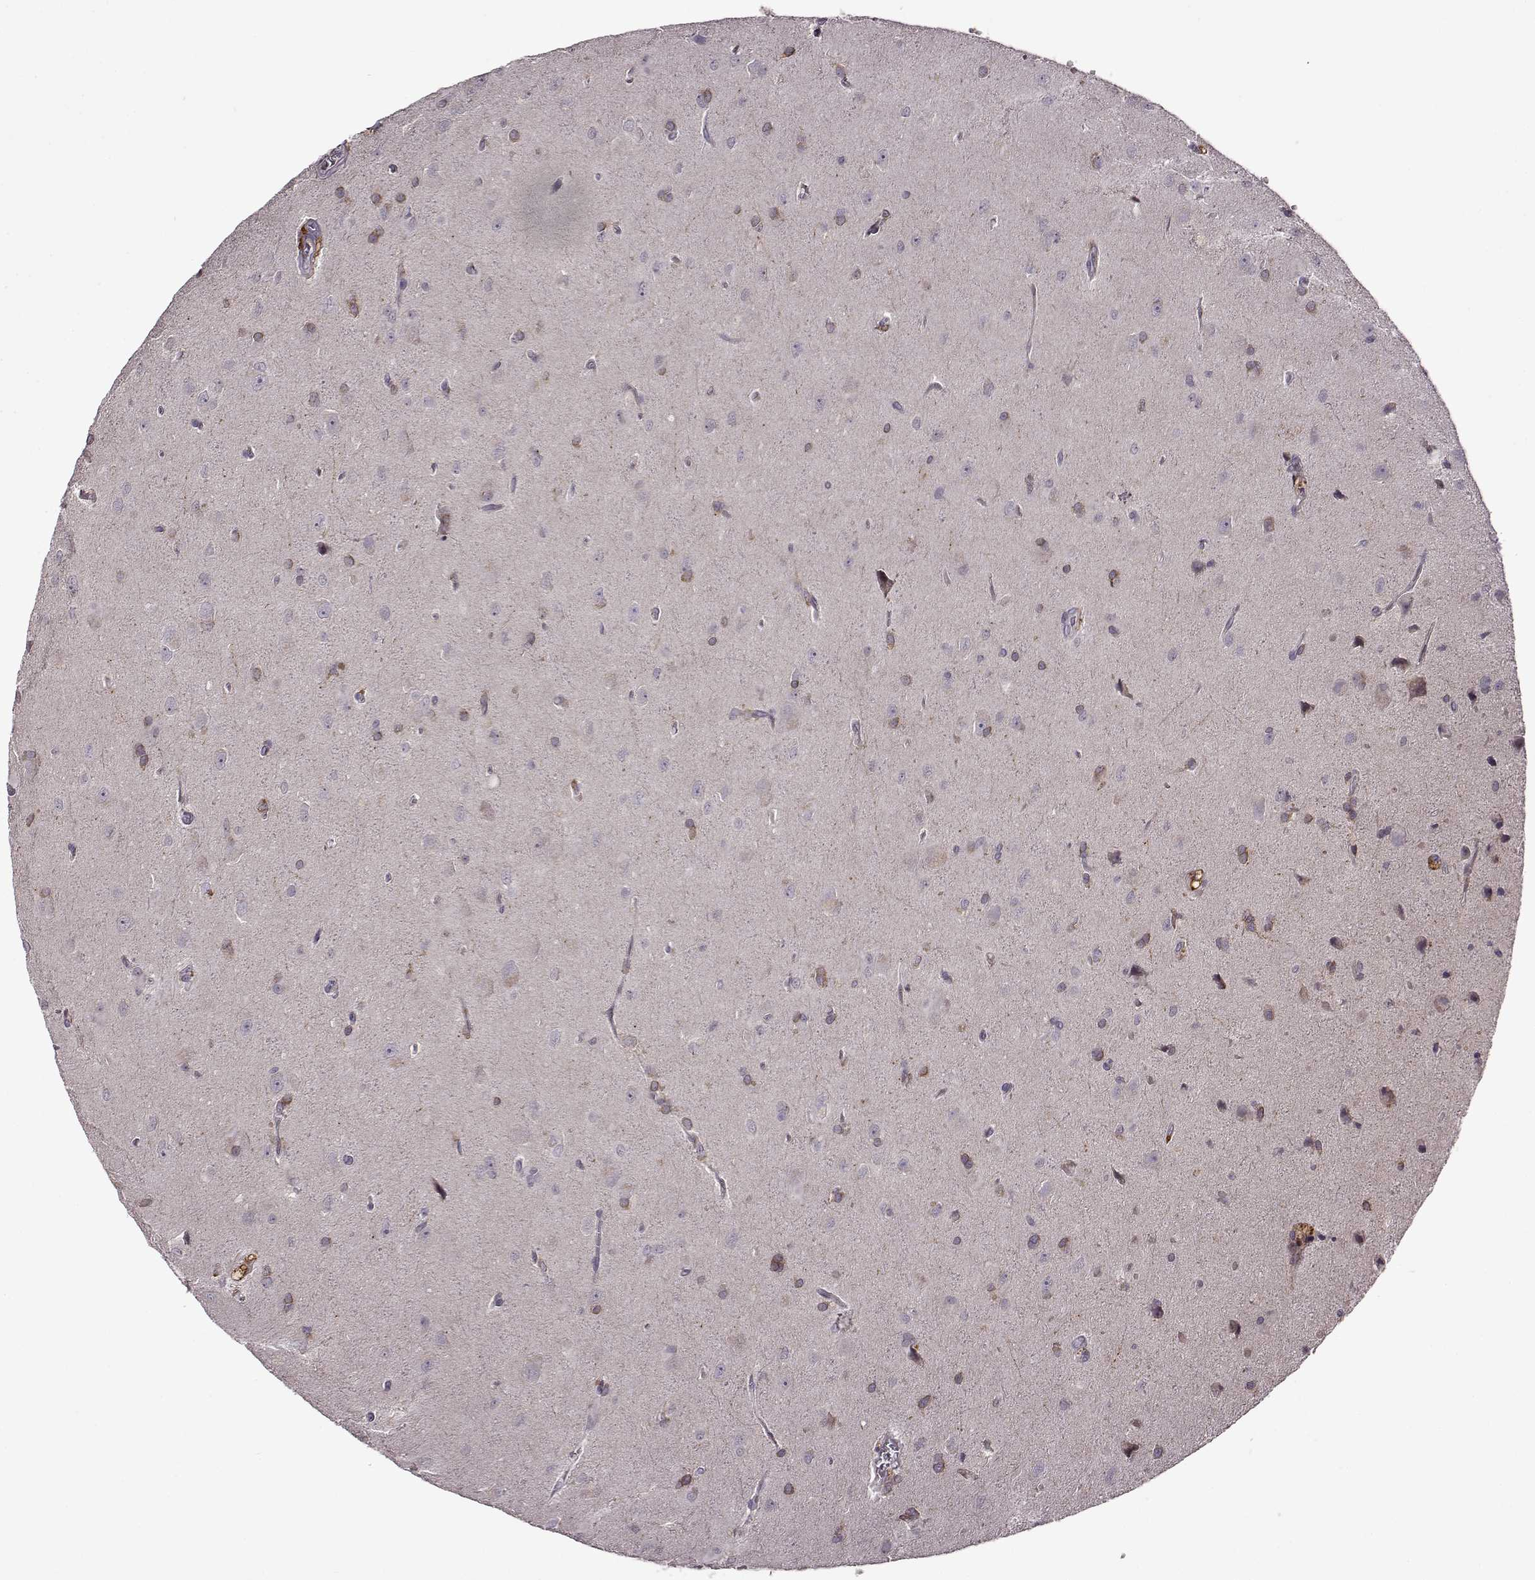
{"staining": {"intensity": "weak", "quantity": ">75%", "location": "cytoplasmic/membranous"}, "tissue": "glioma", "cell_type": "Tumor cells", "image_type": "cancer", "snomed": [{"axis": "morphology", "description": "Glioma, malignant, Low grade"}, {"axis": "topography", "description": "Brain"}], "caption": "This micrograph reveals glioma stained with IHC to label a protein in brown. The cytoplasmic/membranous of tumor cells show weak positivity for the protein. Nuclei are counter-stained blue.", "gene": "MTSS1", "patient": {"sex": "male", "age": 58}}